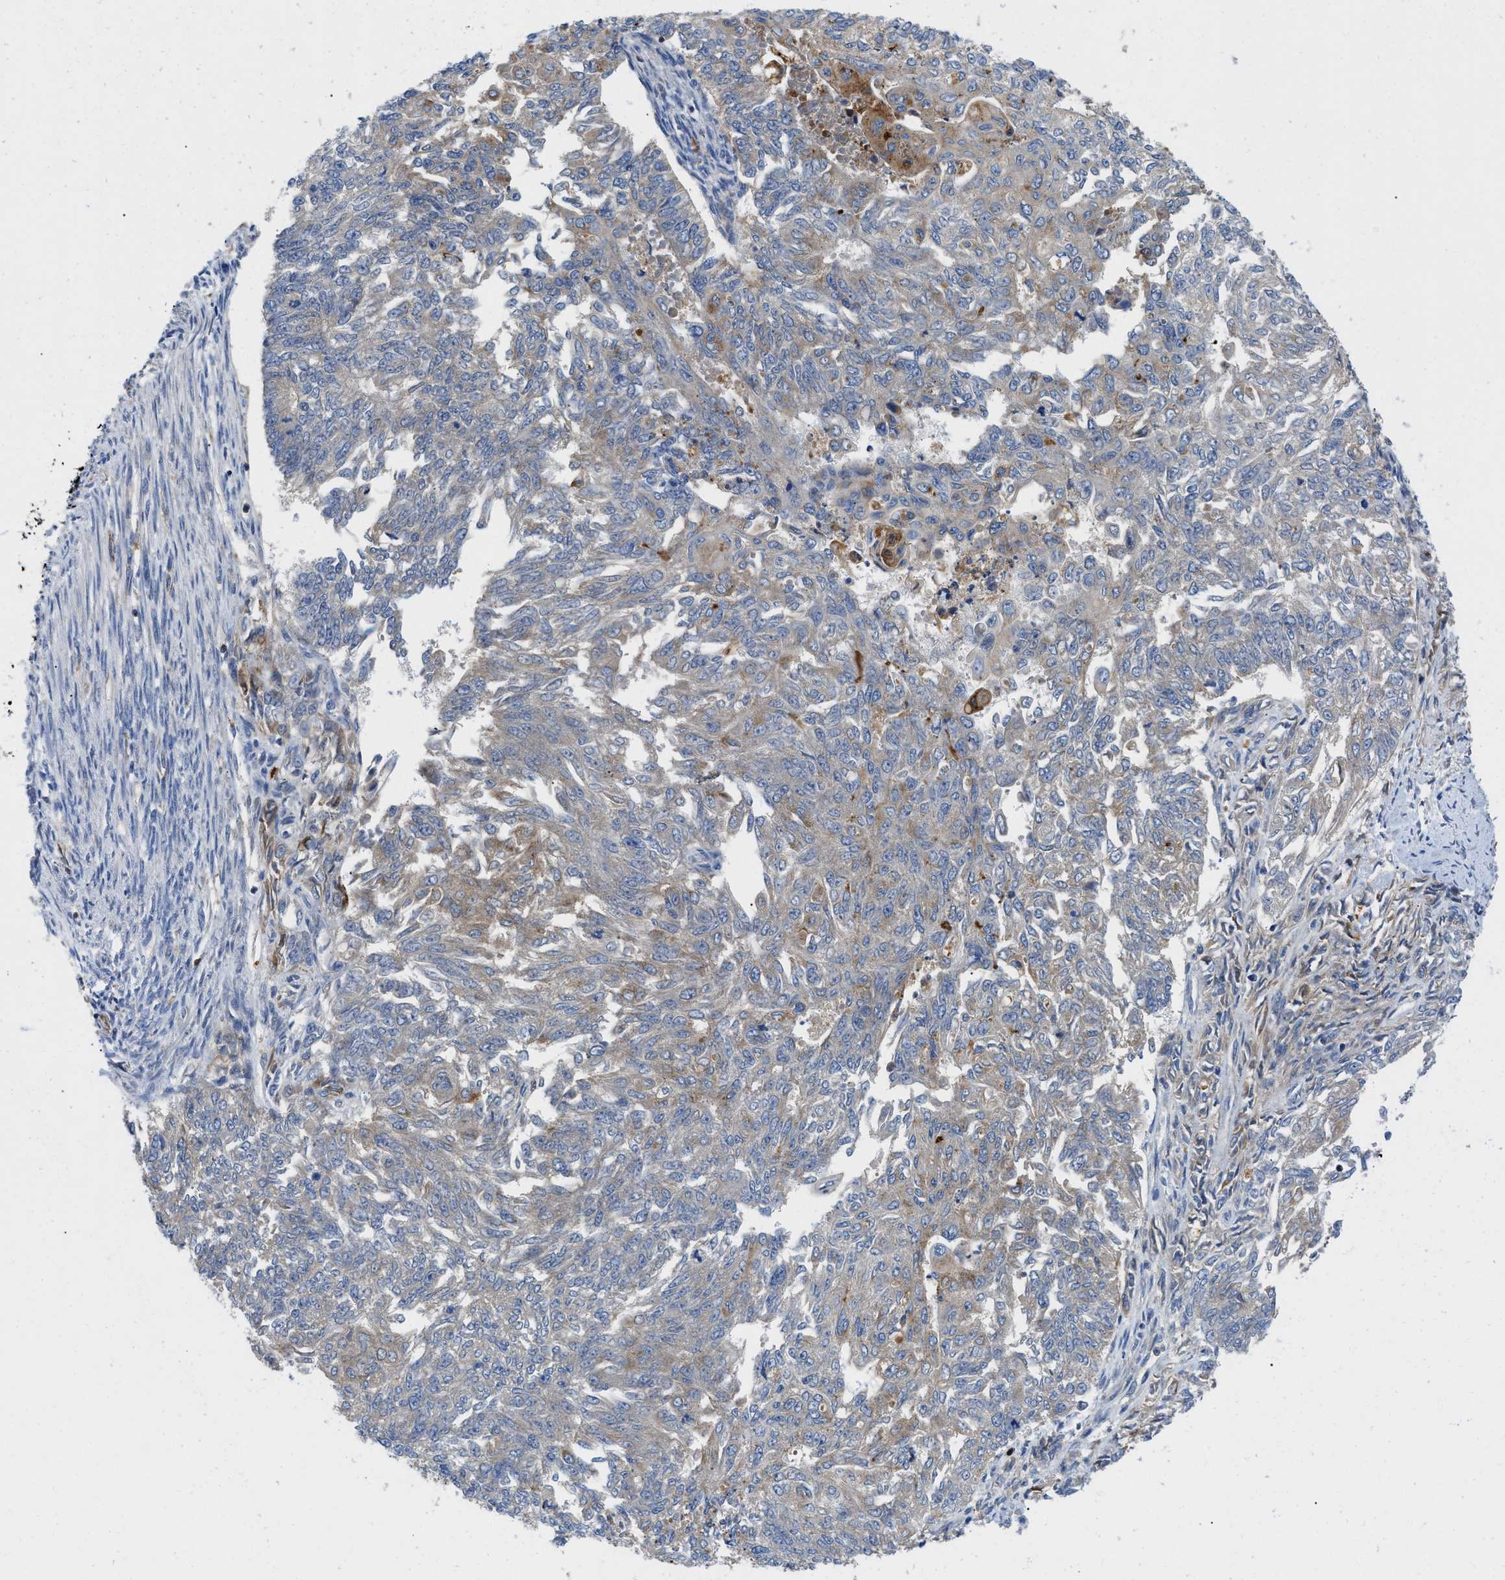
{"staining": {"intensity": "weak", "quantity": "<25%", "location": "cytoplasmic/membranous"}, "tissue": "endometrial cancer", "cell_type": "Tumor cells", "image_type": "cancer", "snomed": [{"axis": "morphology", "description": "Adenocarcinoma, NOS"}, {"axis": "topography", "description": "Endometrium"}], "caption": "Tumor cells are negative for brown protein staining in adenocarcinoma (endometrial).", "gene": "ENPP4", "patient": {"sex": "female", "age": 32}}